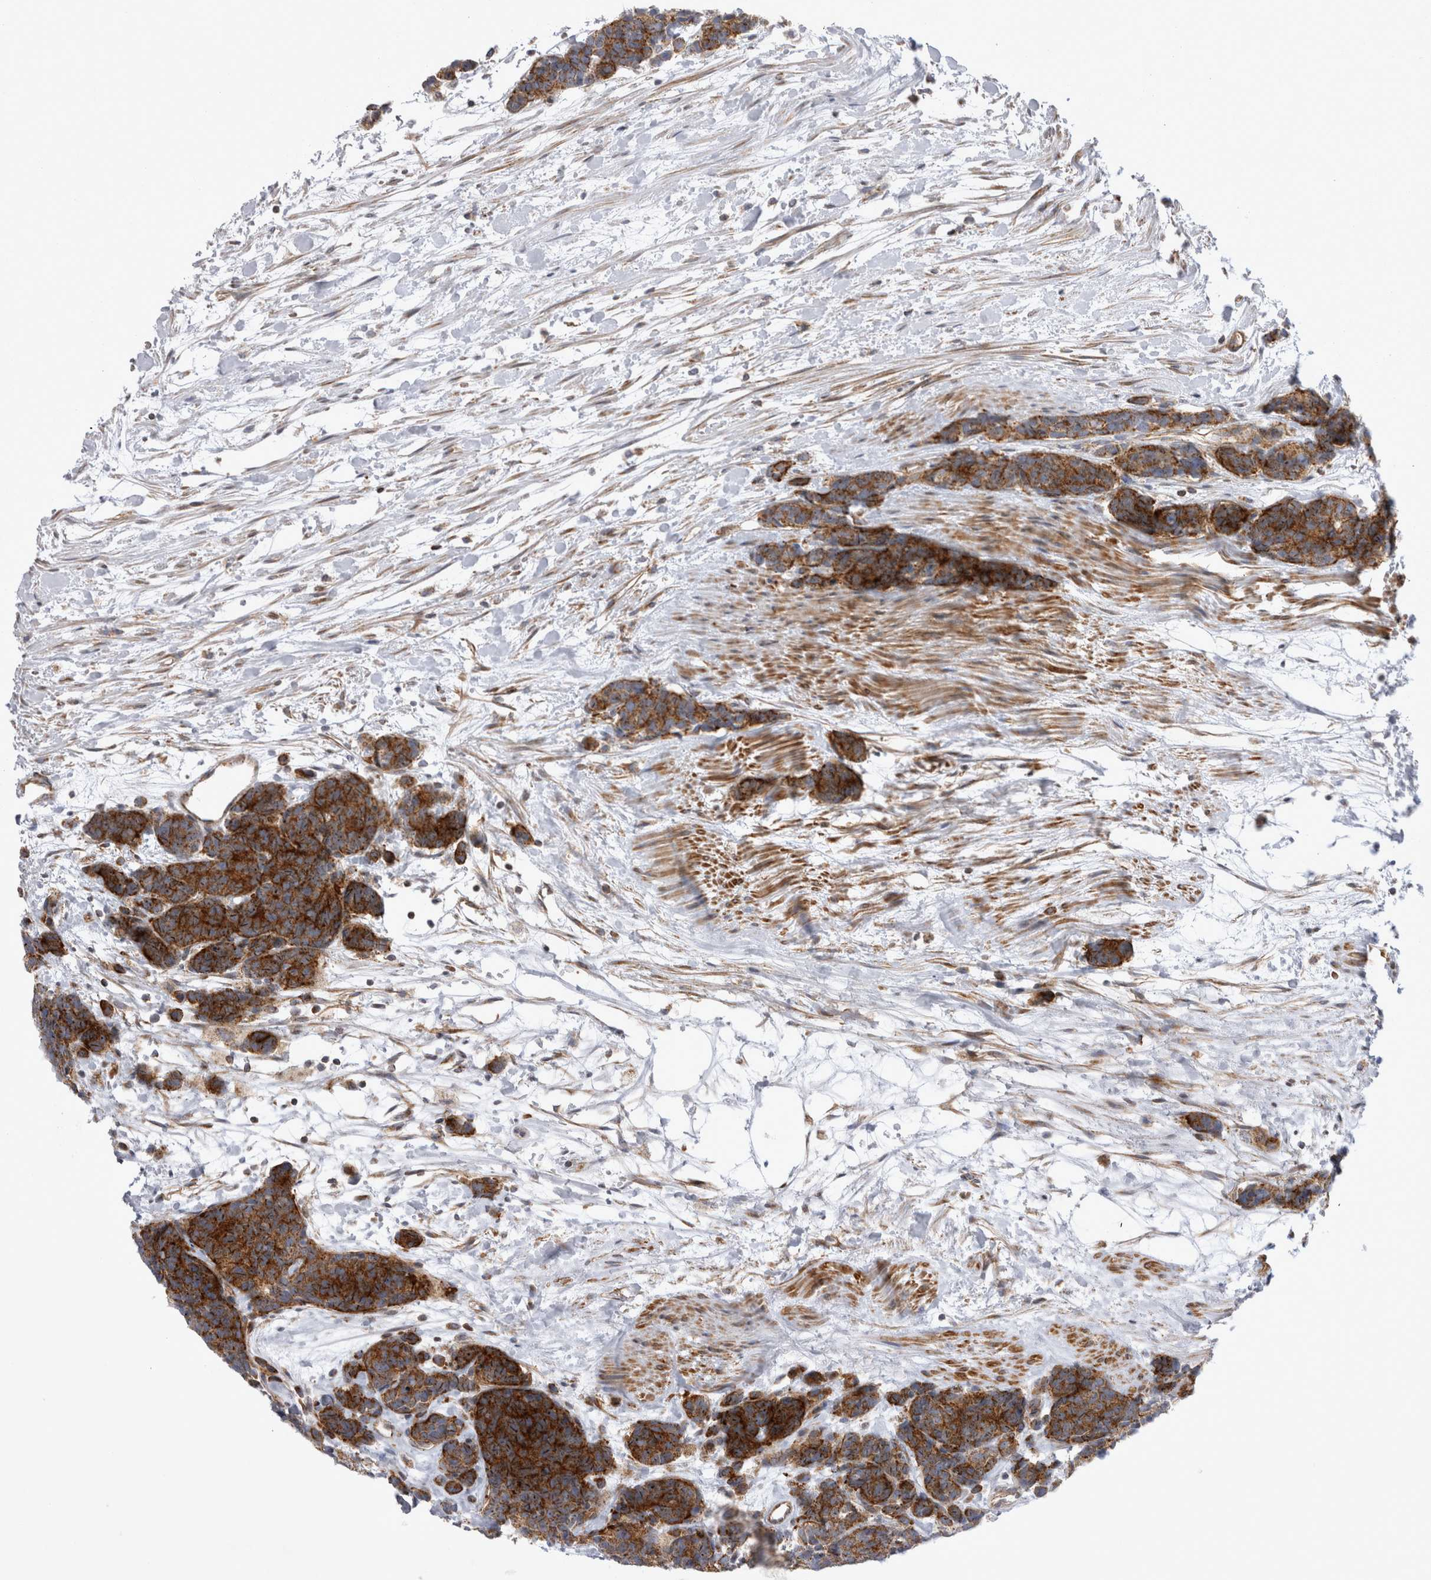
{"staining": {"intensity": "strong", "quantity": ">75%", "location": "cytoplasmic/membranous"}, "tissue": "carcinoid", "cell_type": "Tumor cells", "image_type": "cancer", "snomed": [{"axis": "morphology", "description": "Carcinoma, NOS"}, {"axis": "morphology", "description": "Carcinoid, malignant, NOS"}, {"axis": "topography", "description": "Urinary bladder"}], "caption": "Tumor cells display high levels of strong cytoplasmic/membranous staining in approximately >75% of cells in human malignant carcinoid. The staining was performed using DAB (3,3'-diaminobenzidine) to visualize the protein expression in brown, while the nuclei were stained in blue with hematoxylin (Magnification: 20x).", "gene": "TSPOAP1", "patient": {"sex": "male", "age": 57}}